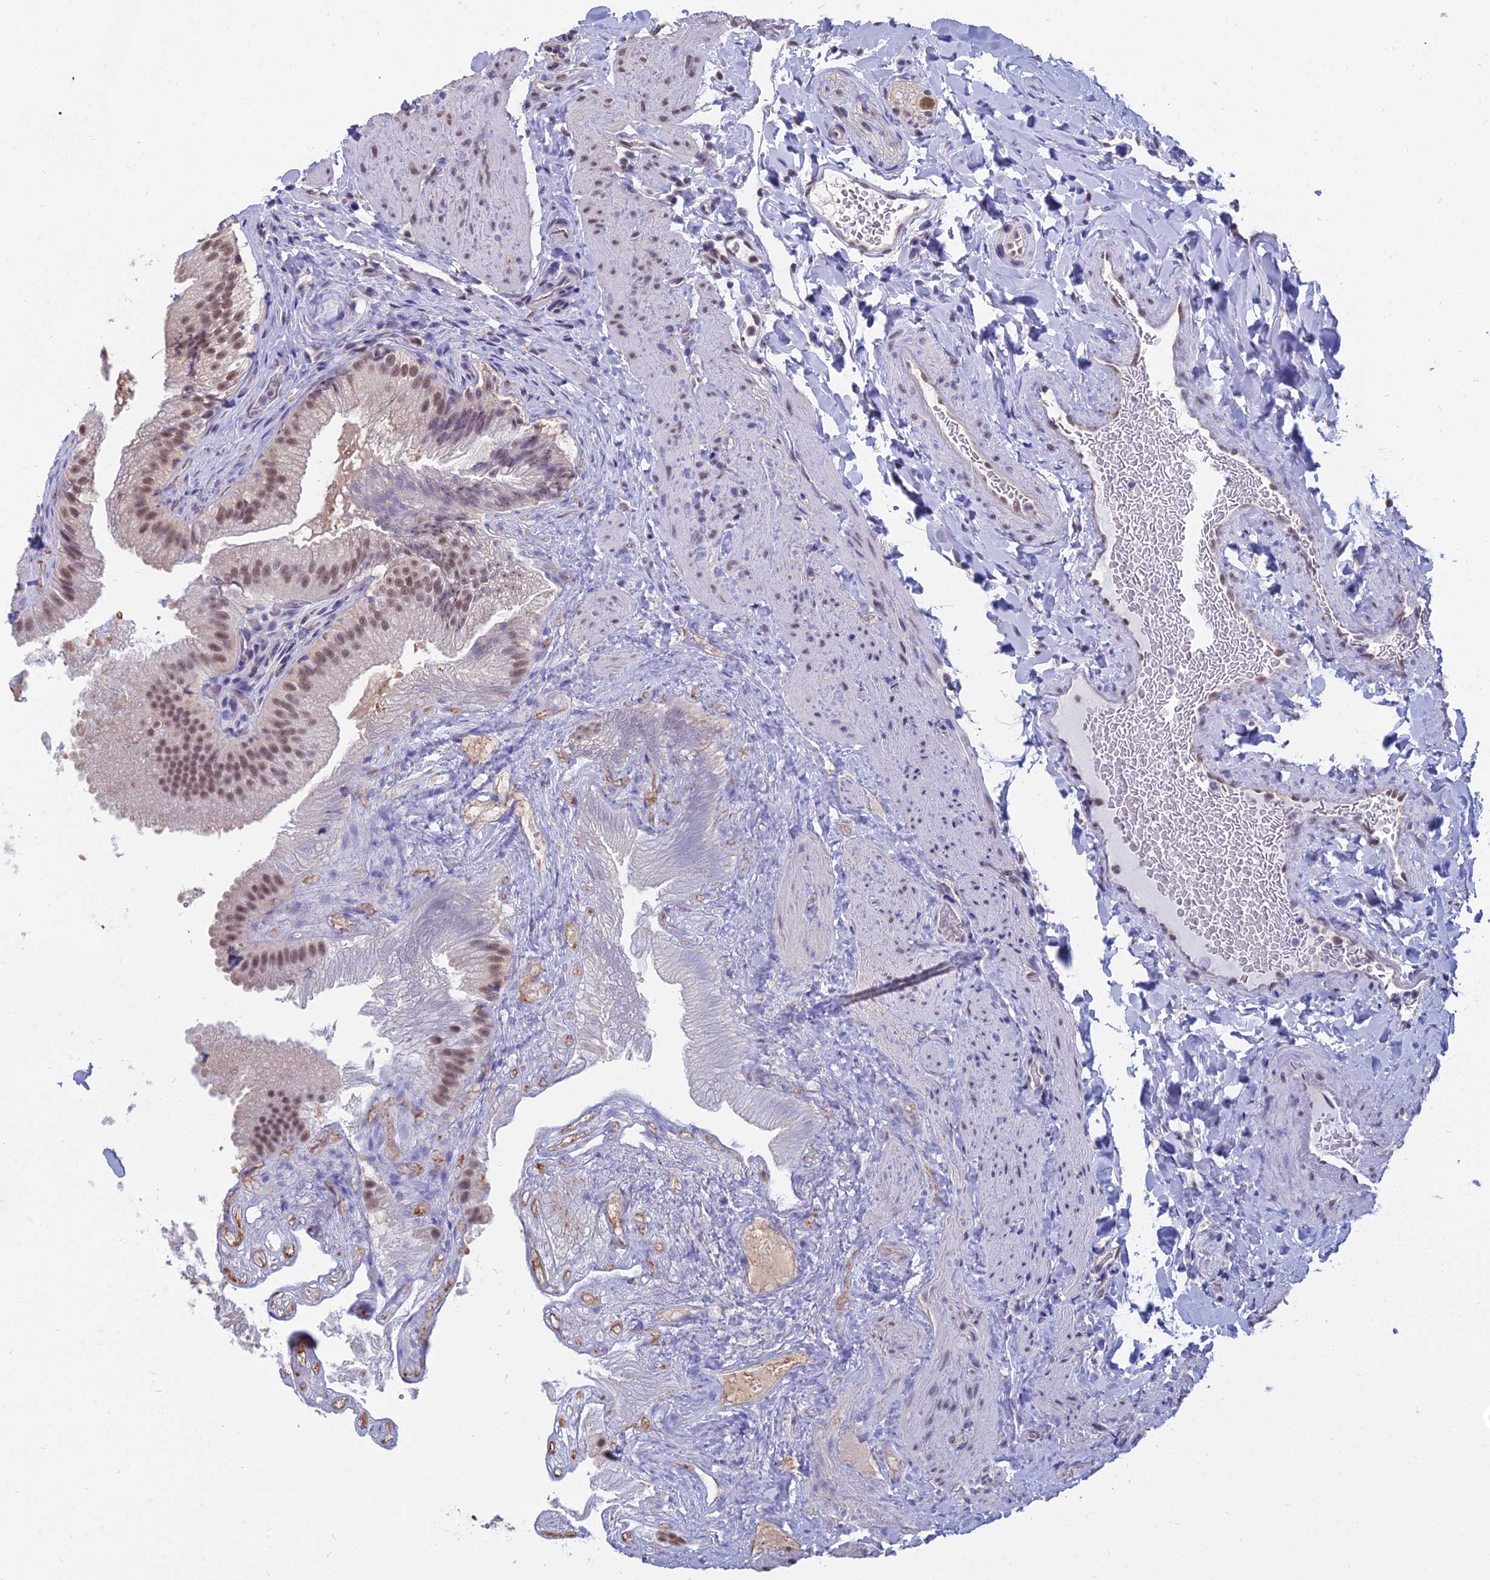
{"staining": {"intensity": "moderate", "quantity": ">75%", "location": "nuclear"}, "tissue": "gallbladder", "cell_type": "Glandular cells", "image_type": "normal", "snomed": [{"axis": "morphology", "description": "Normal tissue, NOS"}, {"axis": "topography", "description": "Gallbladder"}], "caption": "Protein expression analysis of unremarkable gallbladder exhibits moderate nuclear staining in approximately >75% of glandular cells. (brown staining indicates protein expression, while blue staining denotes nuclei).", "gene": "SRSF7", "patient": {"sex": "female", "age": 30}}